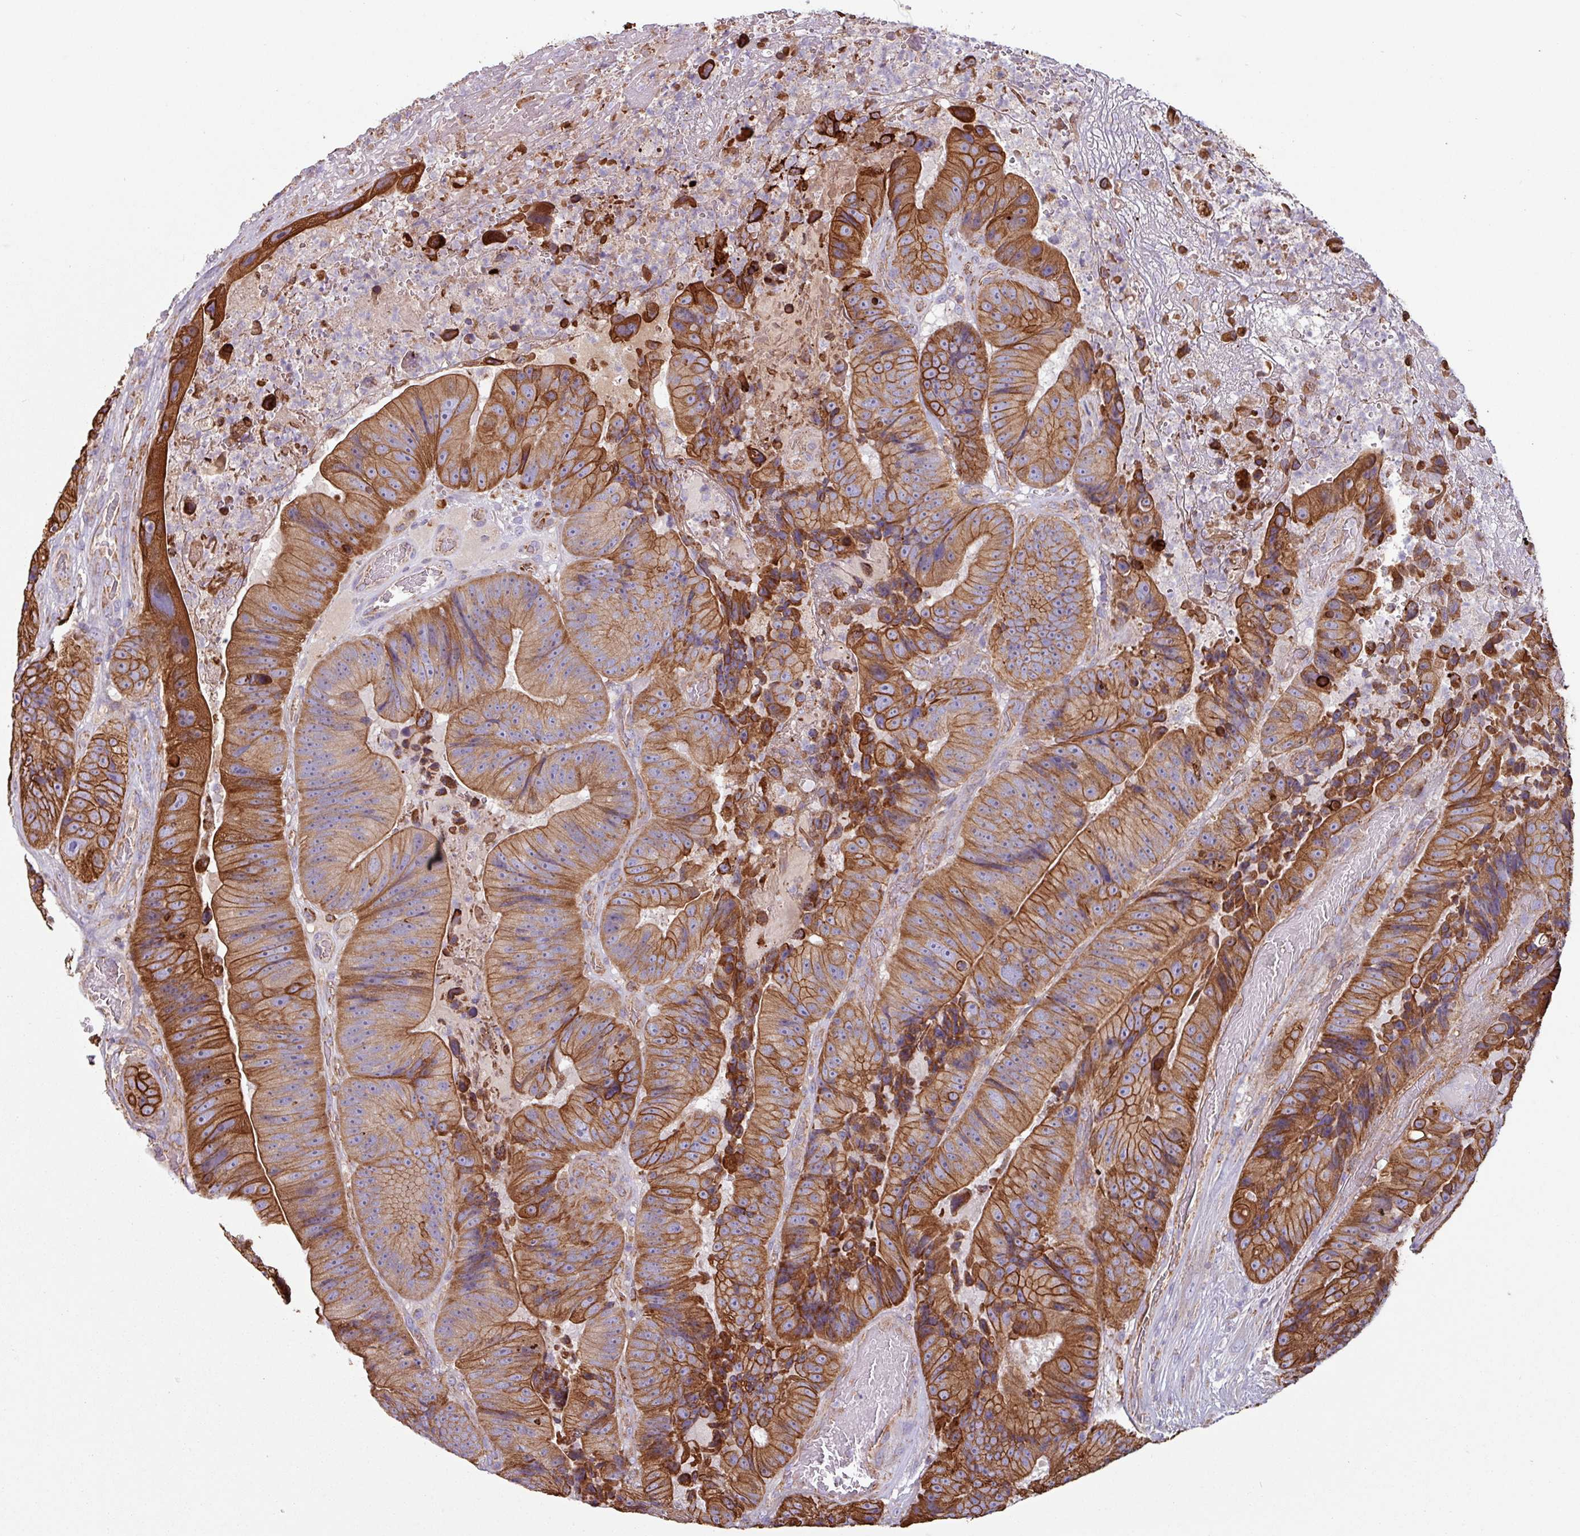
{"staining": {"intensity": "strong", "quantity": ">75%", "location": "cytoplasmic/membranous"}, "tissue": "colorectal cancer", "cell_type": "Tumor cells", "image_type": "cancer", "snomed": [{"axis": "morphology", "description": "Adenocarcinoma, NOS"}, {"axis": "topography", "description": "Colon"}], "caption": "Human colorectal cancer (adenocarcinoma) stained with a protein marker demonstrates strong staining in tumor cells.", "gene": "CAMK1", "patient": {"sex": "female", "age": 86}}